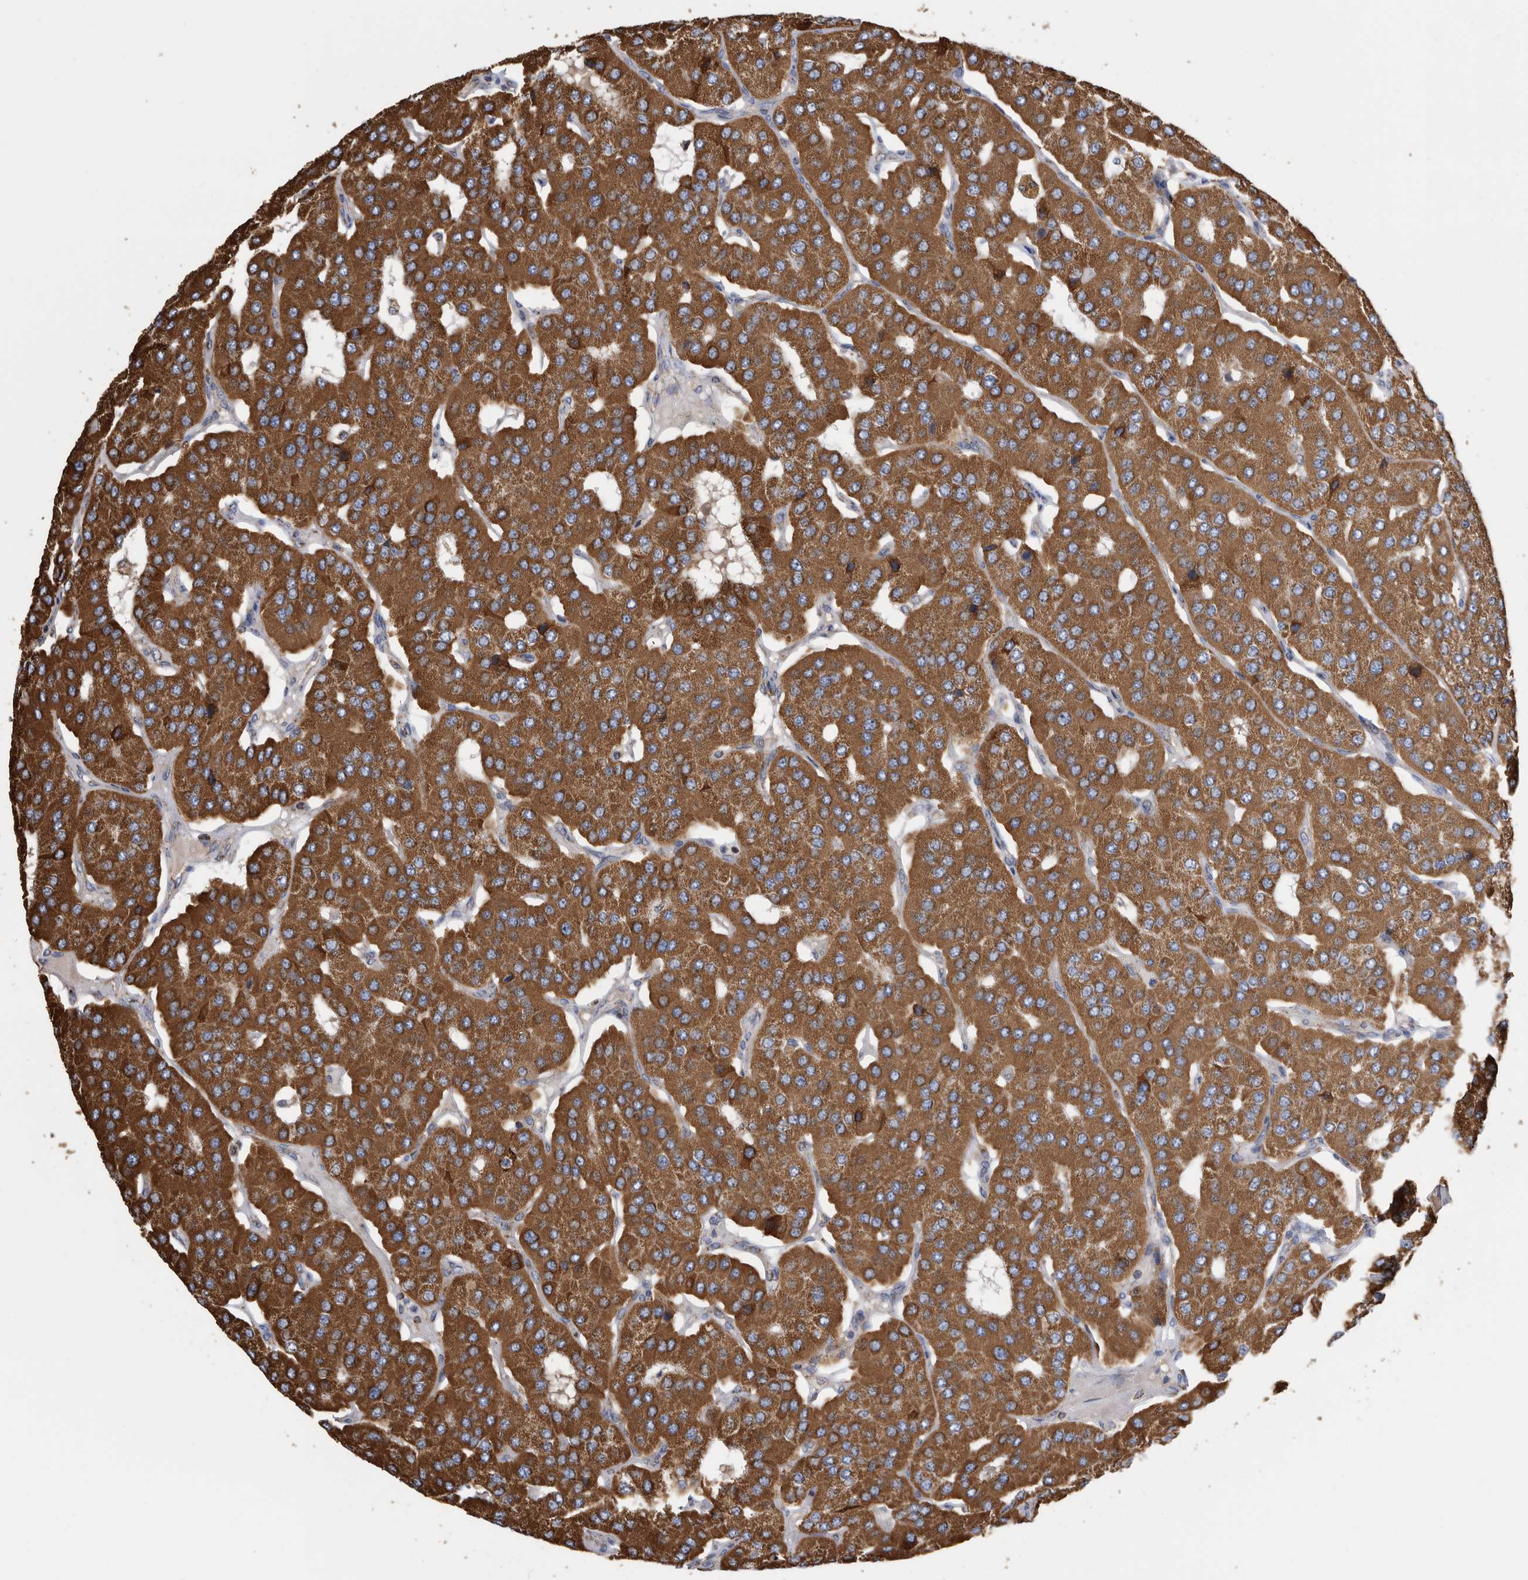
{"staining": {"intensity": "strong", "quantity": ">75%", "location": "cytoplasmic/membranous"}, "tissue": "parathyroid gland", "cell_type": "Glandular cells", "image_type": "normal", "snomed": [{"axis": "morphology", "description": "Normal tissue, NOS"}, {"axis": "morphology", "description": "Adenoma, NOS"}, {"axis": "topography", "description": "Parathyroid gland"}], "caption": "Normal parathyroid gland reveals strong cytoplasmic/membranous expression in about >75% of glandular cells, visualized by immunohistochemistry.", "gene": "WFDC1", "patient": {"sex": "female", "age": 86}}